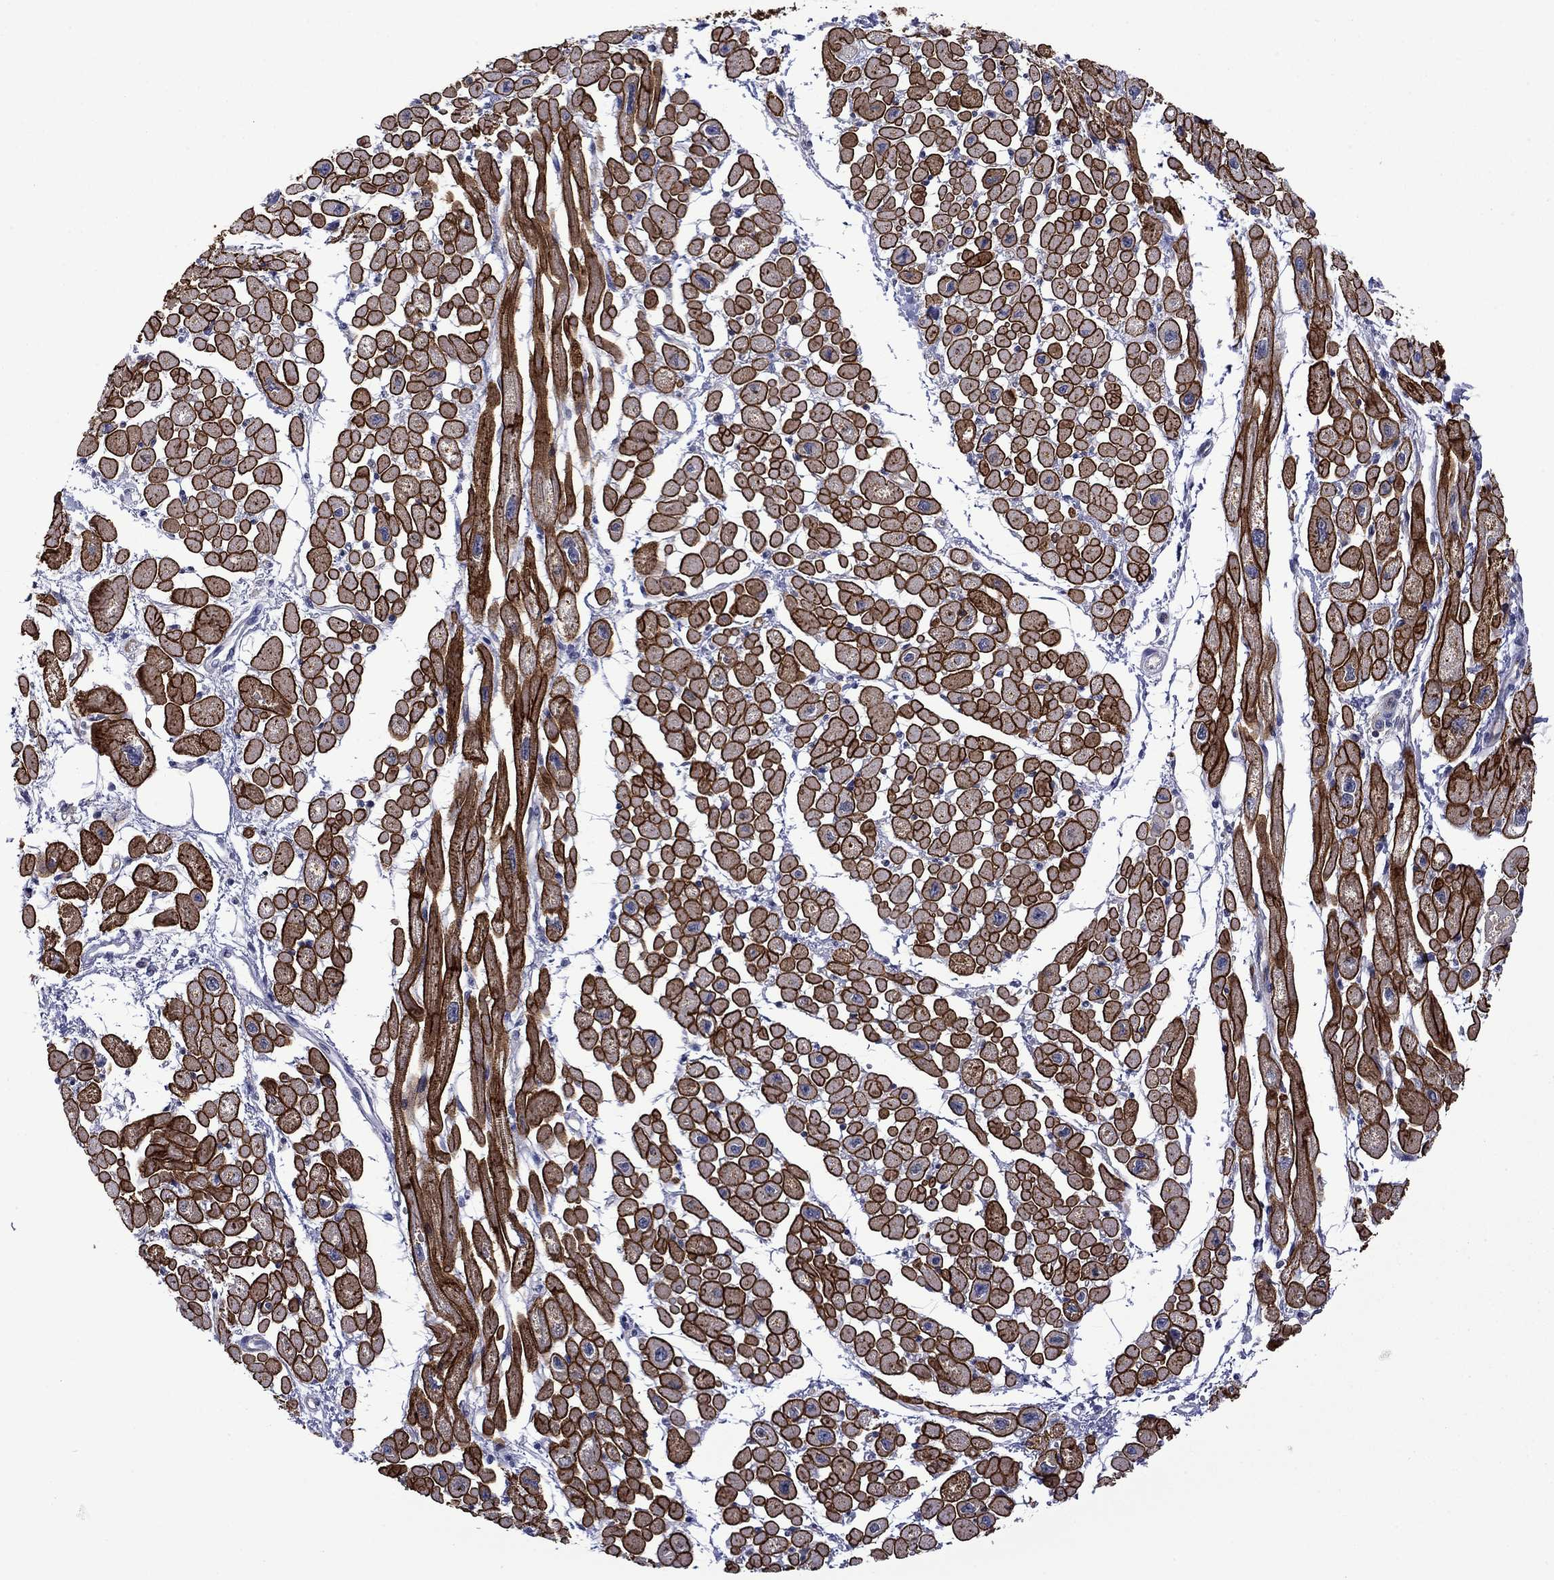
{"staining": {"intensity": "strong", "quantity": ">75%", "location": "cytoplasmic/membranous"}, "tissue": "heart muscle", "cell_type": "Cardiomyocytes", "image_type": "normal", "snomed": [{"axis": "morphology", "description": "Normal tissue, NOS"}, {"axis": "topography", "description": "Heart"}], "caption": "Protein expression analysis of normal human heart muscle reveals strong cytoplasmic/membranous positivity in about >75% of cardiomyocytes. Nuclei are stained in blue.", "gene": "LMO7", "patient": {"sex": "male", "age": 66}}